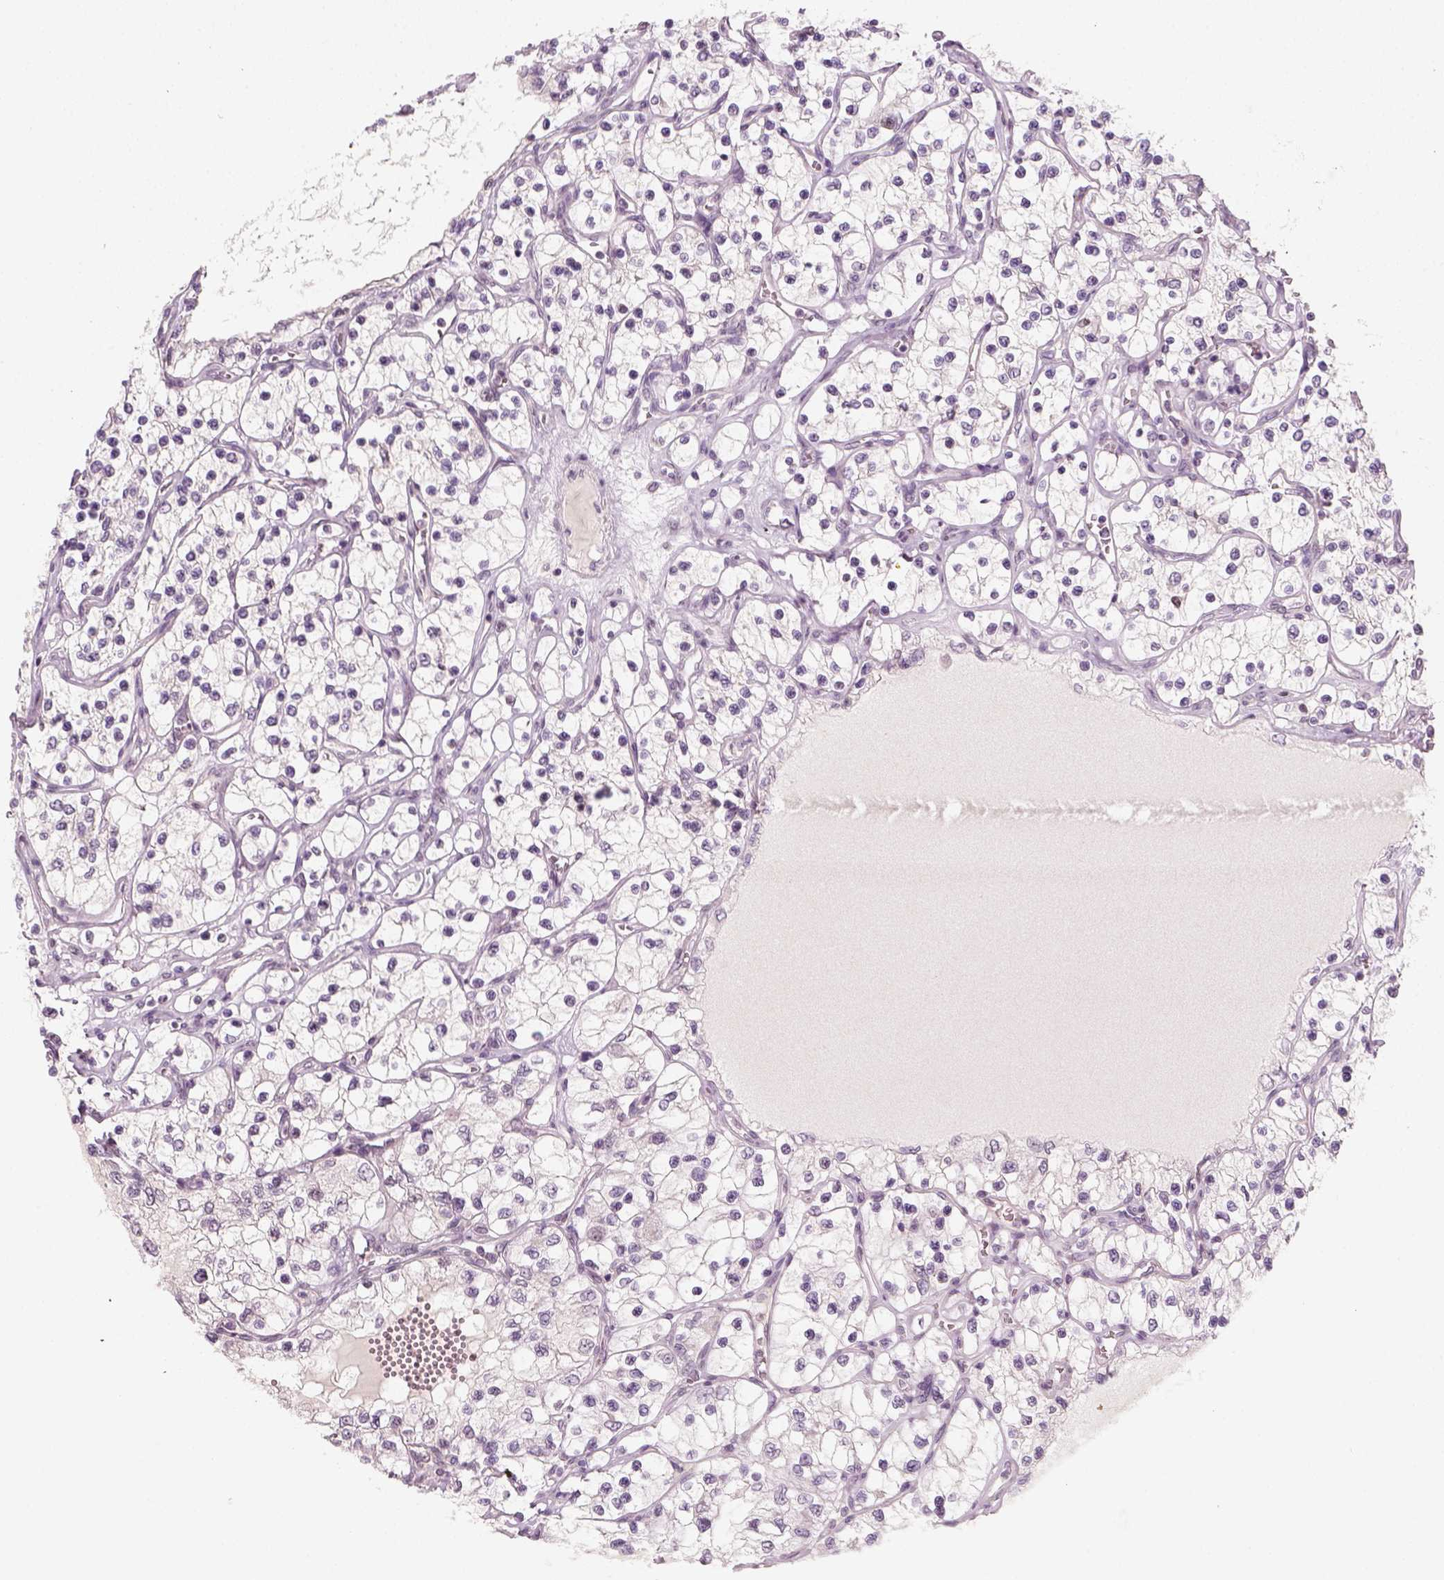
{"staining": {"intensity": "negative", "quantity": "none", "location": "none"}, "tissue": "renal cancer", "cell_type": "Tumor cells", "image_type": "cancer", "snomed": [{"axis": "morphology", "description": "Adenocarcinoma, NOS"}, {"axis": "topography", "description": "Kidney"}], "caption": "IHC micrograph of human renal adenocarcinoma stained for a protein (brown), which shows no expression in tumor cells.", "gene": "TP53", "patient": {"sex": "female", "age": 69}}